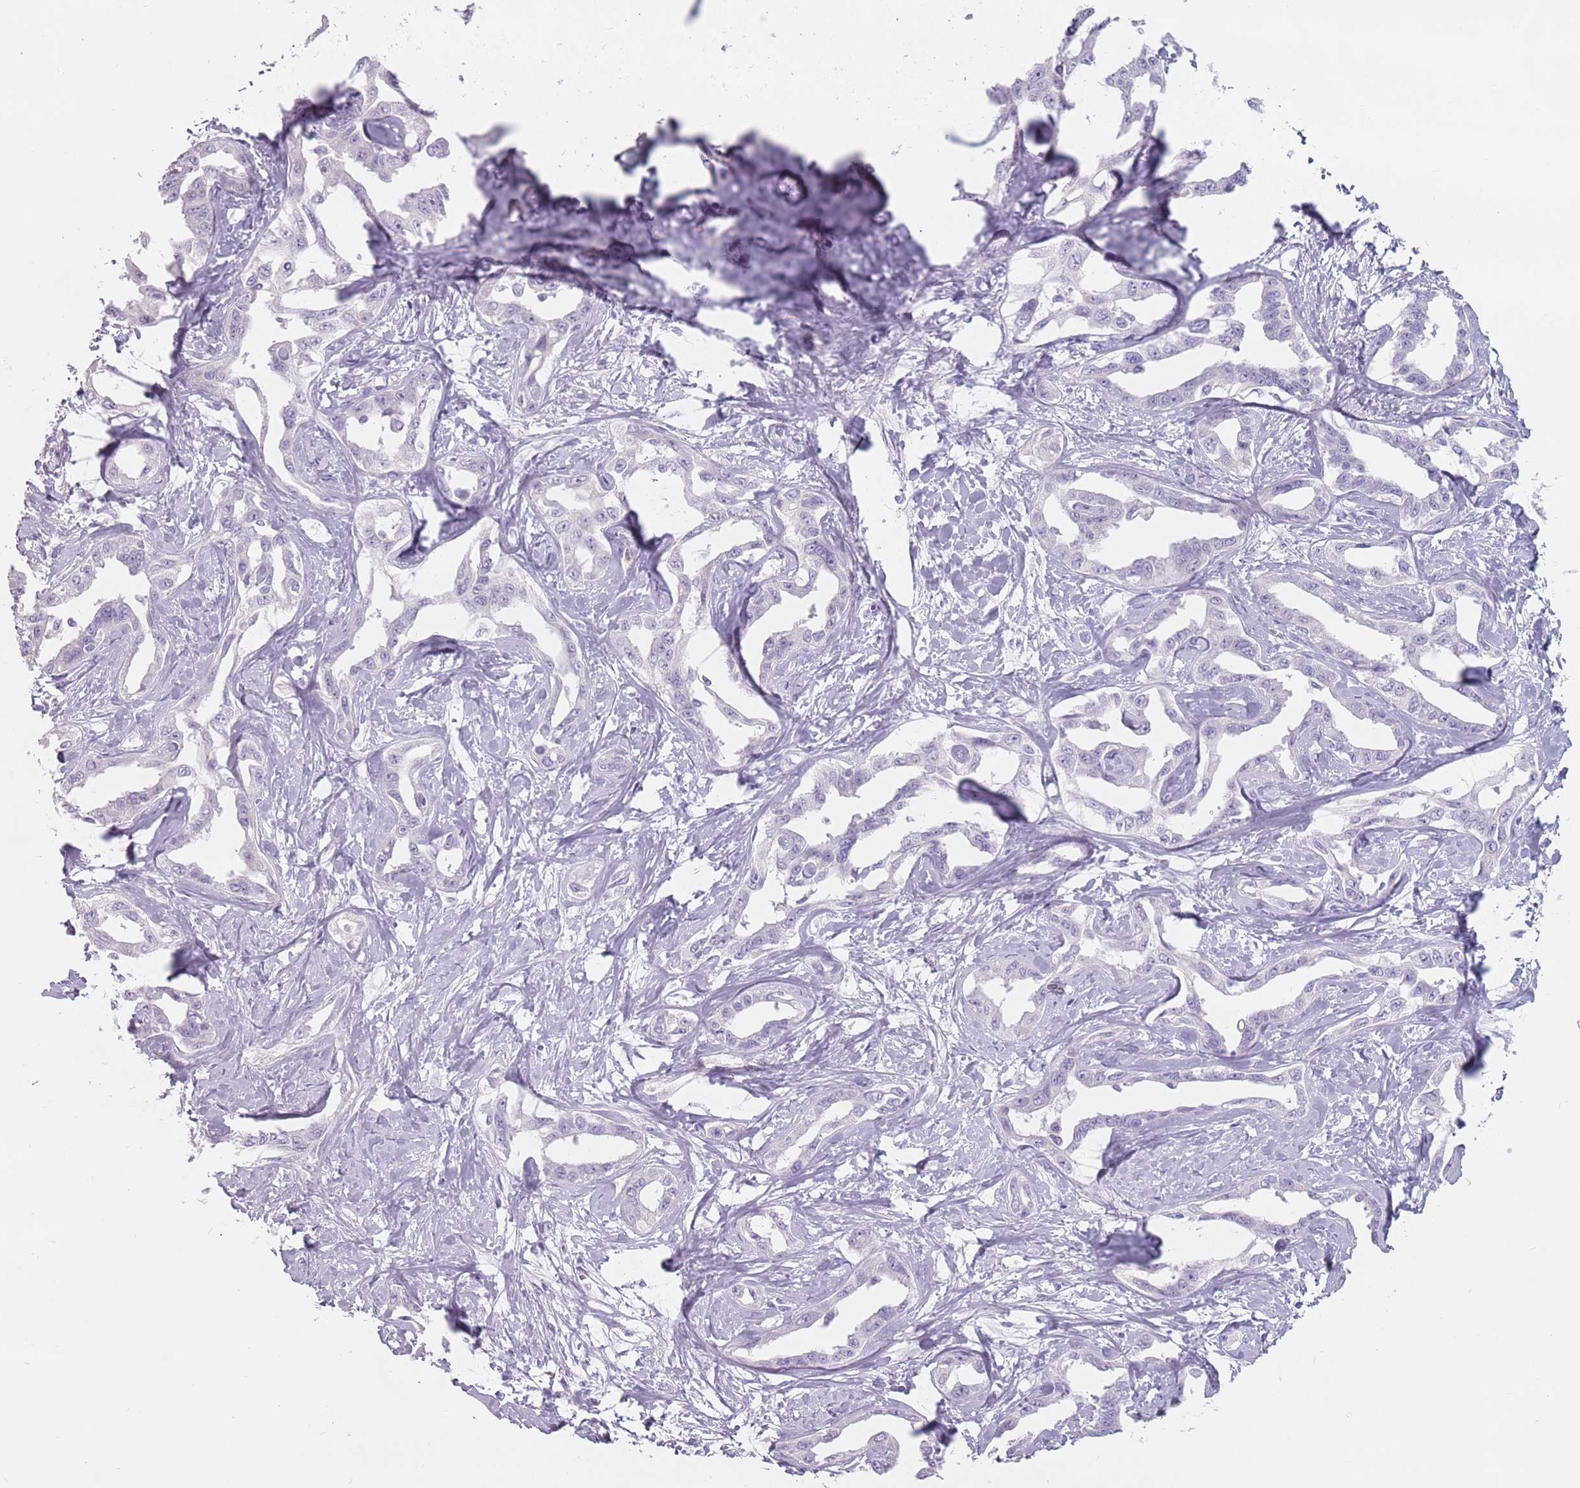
{"staining": {"intensity": "negative", "quantity": "none", "location": "none"}, "tissue": "liver cancer", "cell_type": "Tumor cells", "image_type": "cancer", "snomed": [{"axis": "morphology", "description": "Cholangiocarcinoma"}, {"axis": "topography", "description": "Liver"}], "caption": "Tumor cells are negative for protein expression in human liver cancer (cholangiocarcinoma).", "gene": "ZNF584", "patient": {"sex": "male", "age": 59}}